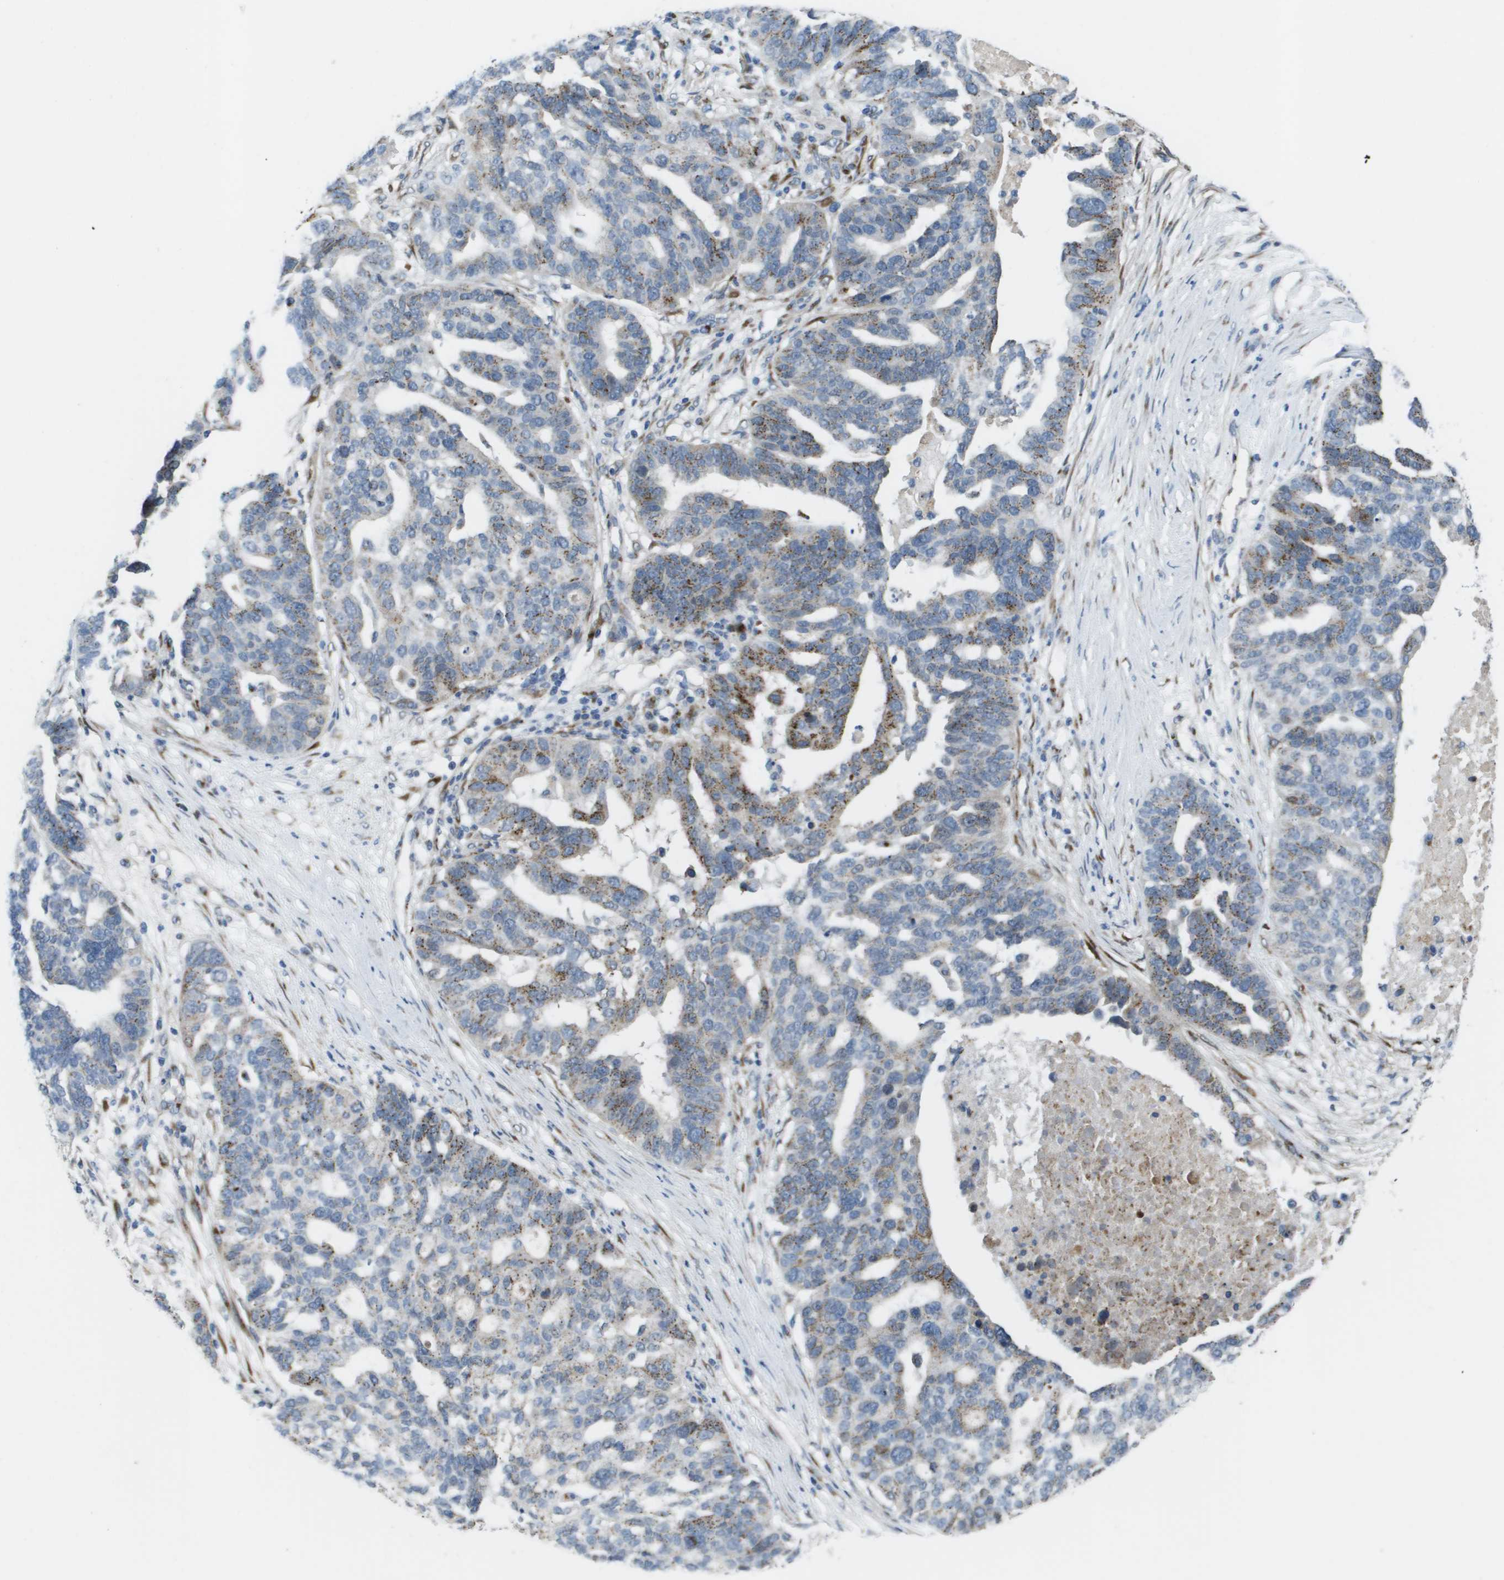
{"staining": {"intensity": "moderate", "quantity": "25%-75%", "location": "cytoplasmic/membranous"}, "tissue": "ovarian cancer", "cell_type": "Tumor cells", "image_type": "cancer", "snomed": [{"axis": "morphology", "description": "Cystadenocarcinoma, serous, NOS"}, {"axis": "topography", "description": "Ovary"}], "caption": "Immunohistochemical staining of ovarian cancer displays medium levels of moderate cytoplasmic/membranous protein staining in approximately 25%-75% of tumor cells.", "gene": "QSOX2", "patient": {"sex": "female", "age": 59}}